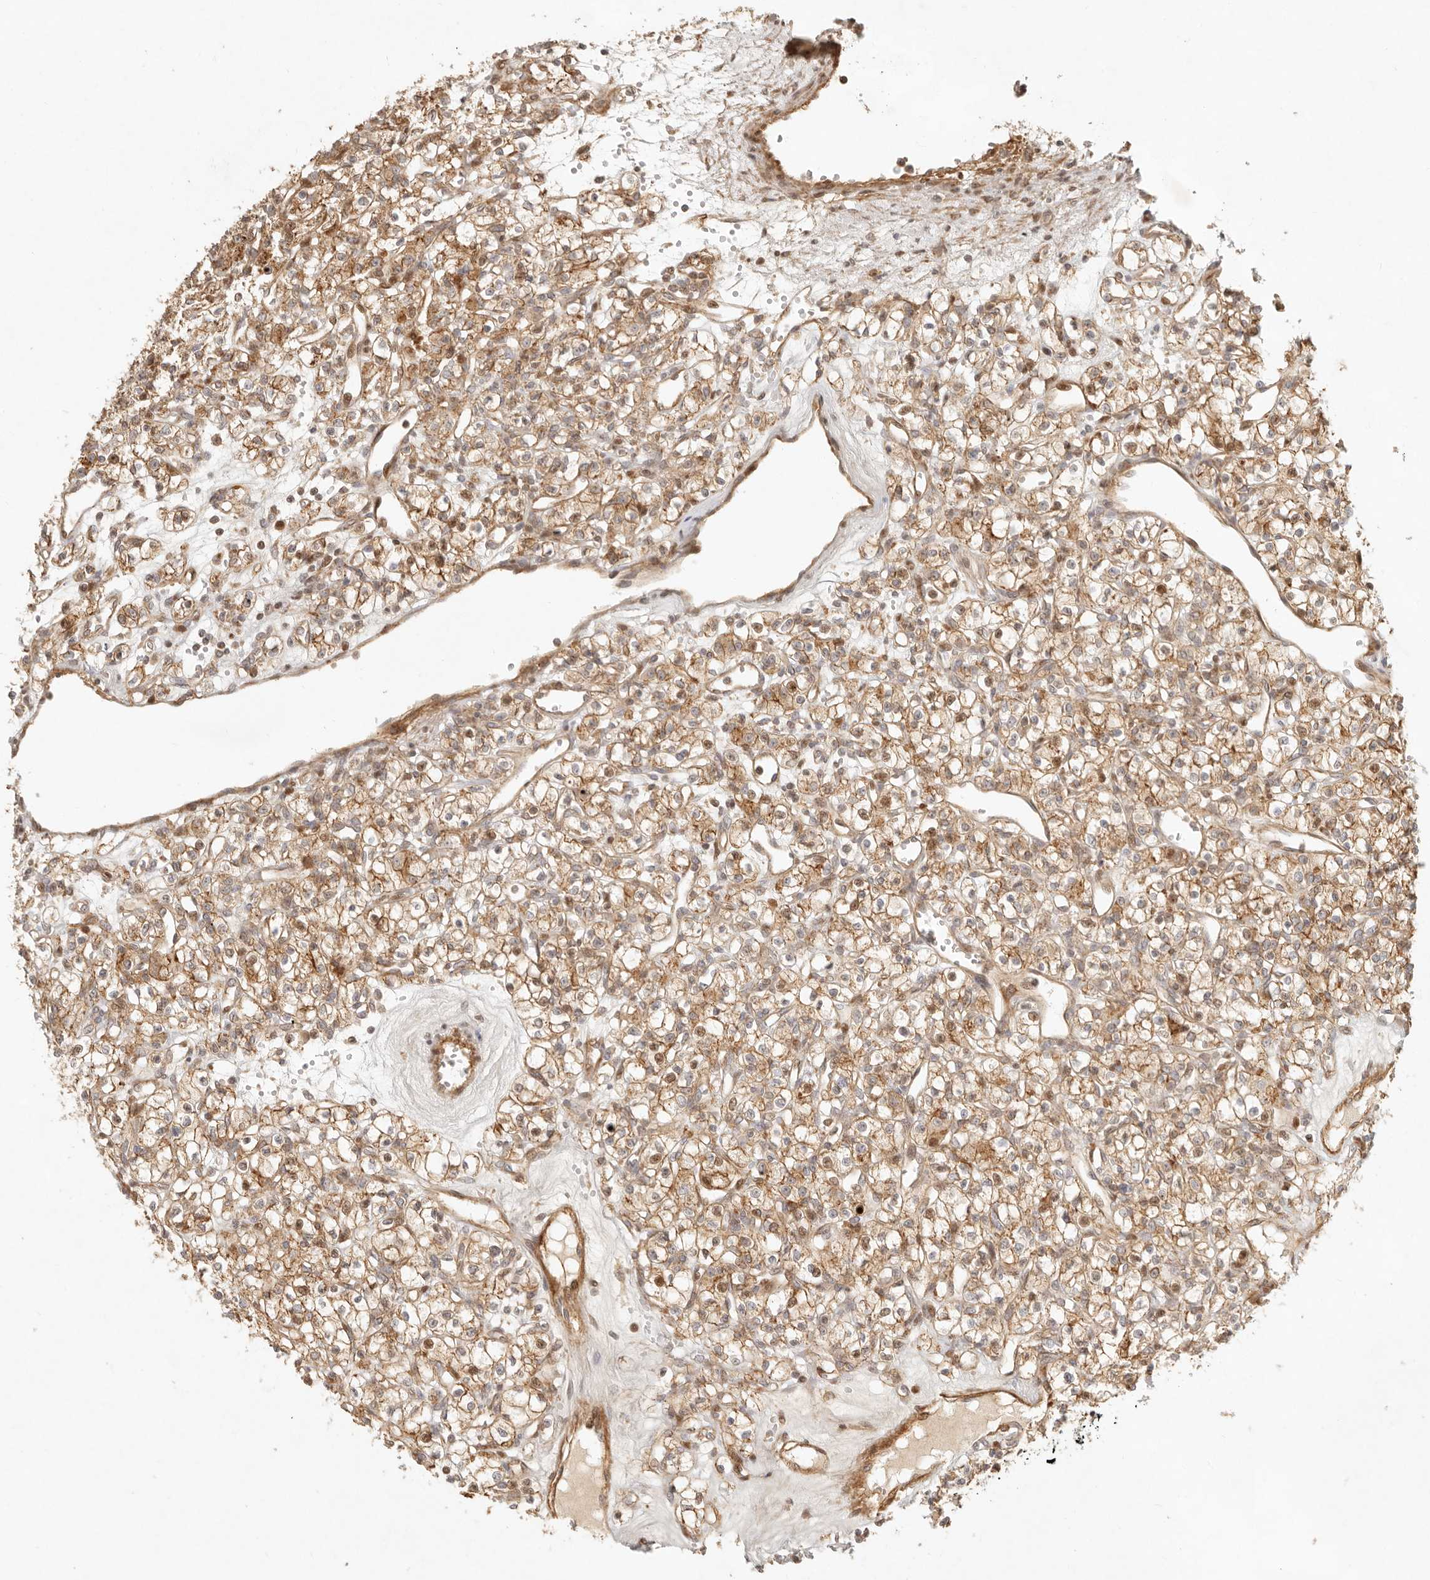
{"staining": {"intensity": "moderate", "quantity": ">75%", "location": "cytoplasmic/membranous,nuclear"}, "tissue": "renal cancer", "cell_type": "Tumor cells", "image_type": "cancer", "snomed": [{"axis": "morphology", "description": "Adenocarcinoma, NOS"}, {"axis": "topography", "description": "Kidney"}], "caption": "Human renal adenocarcinoma stained with a protein marker demonstrates moderate staining in tumor cells.", "gene": "KLHL38", "patient": {"sex": "female", "age": 59}}